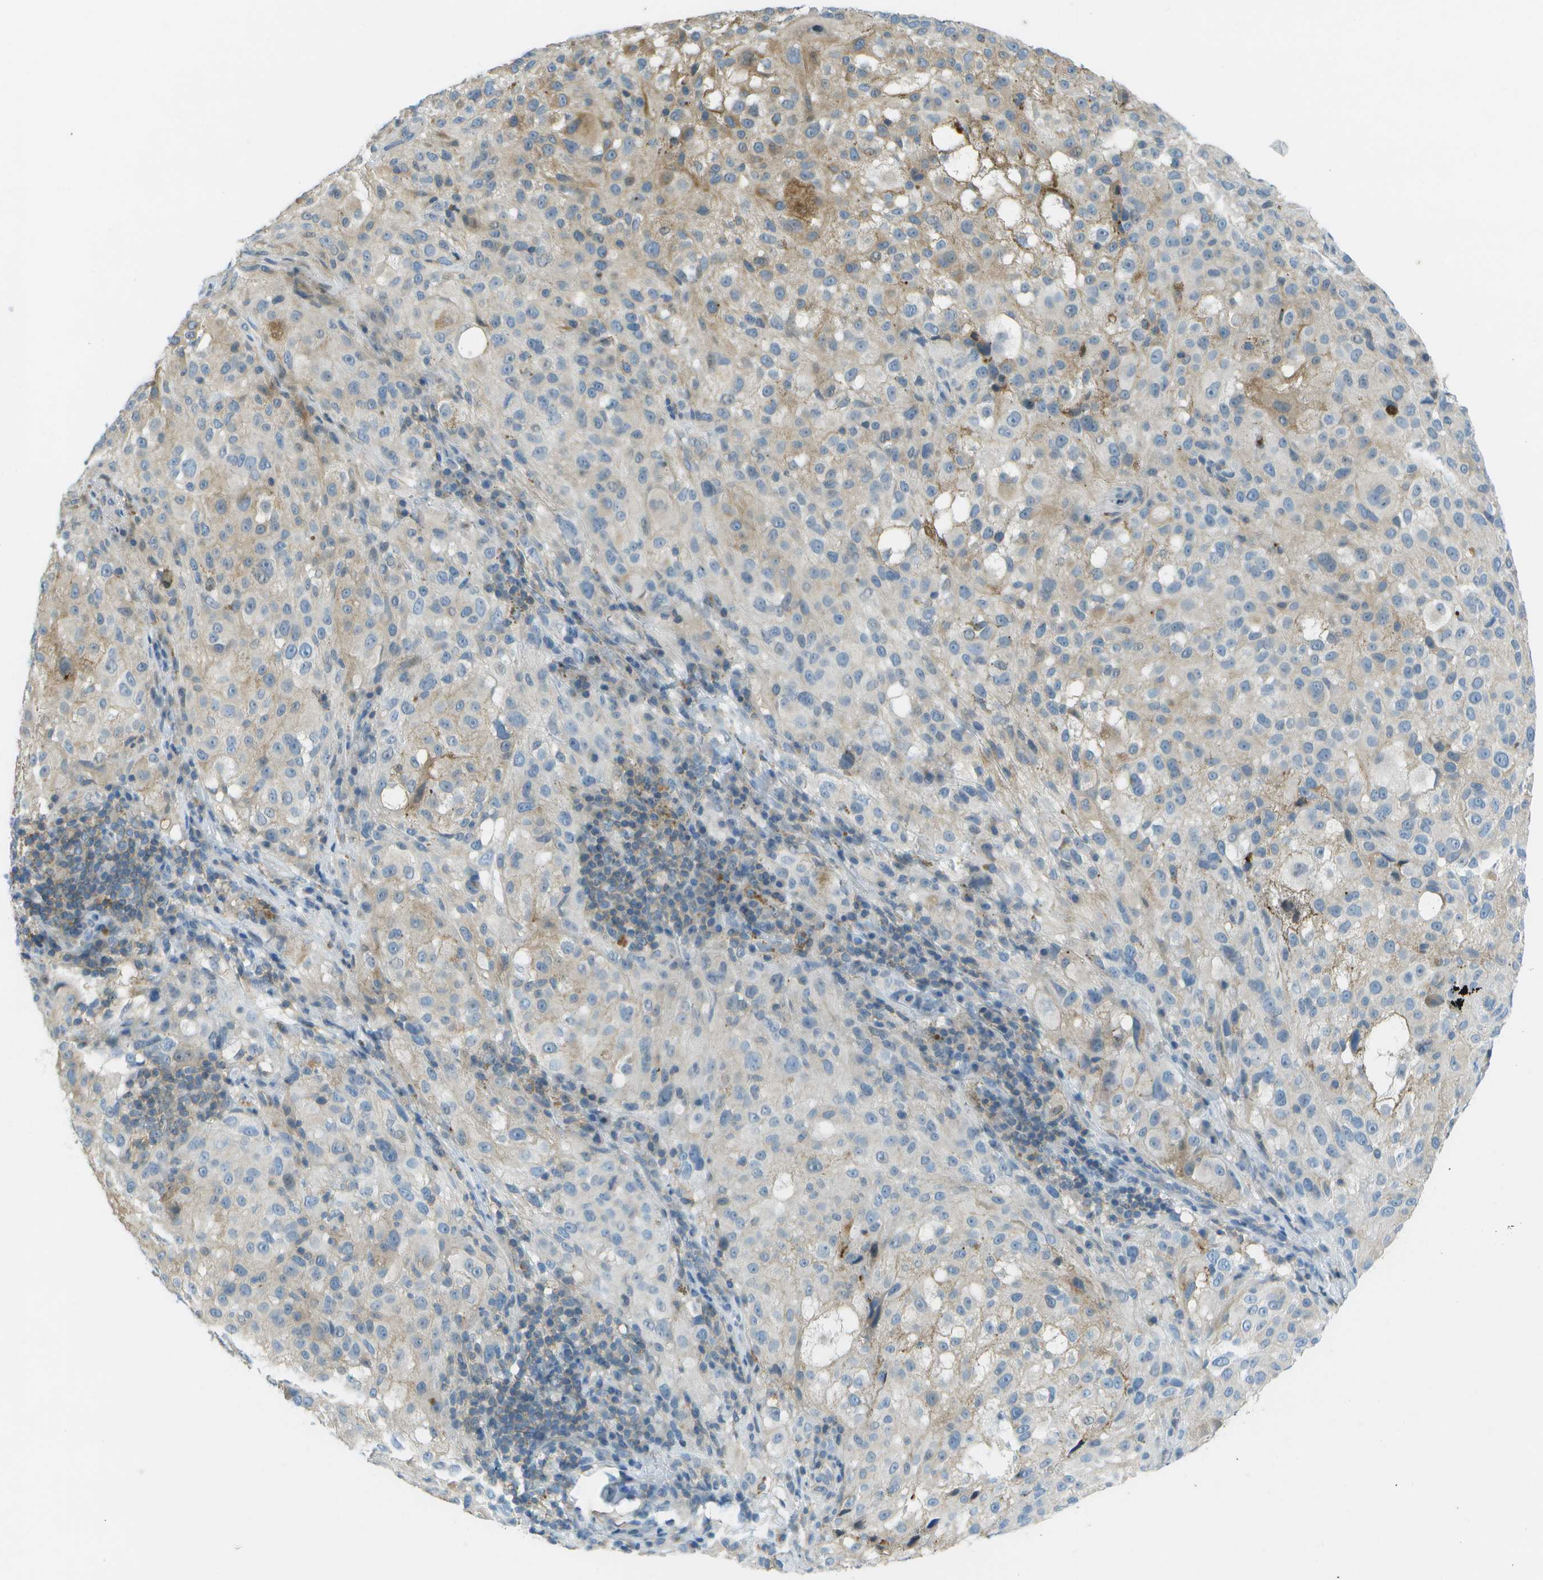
{"staining": {"intensity": "weak", "quantity": "<25%", "location": "cytoplasmic/membranous"}, "tissue": "melanoma", "cell_type": "Tumor cells", "image_type": "cancer", "snomed": [{"axis": "morphology", "description": "Necrosis, NOS"}, {"axis": "morphology", "description": "Malignant melanoma, NOS"}, {"axis": "topography", "description": "Skin"}], "caption": "DAB immunohistochemical staining of human melanoma shows no significant staining in tumor cells.", "gene": "LRRC66", "patient": {"sex": "female", "age": 87}}